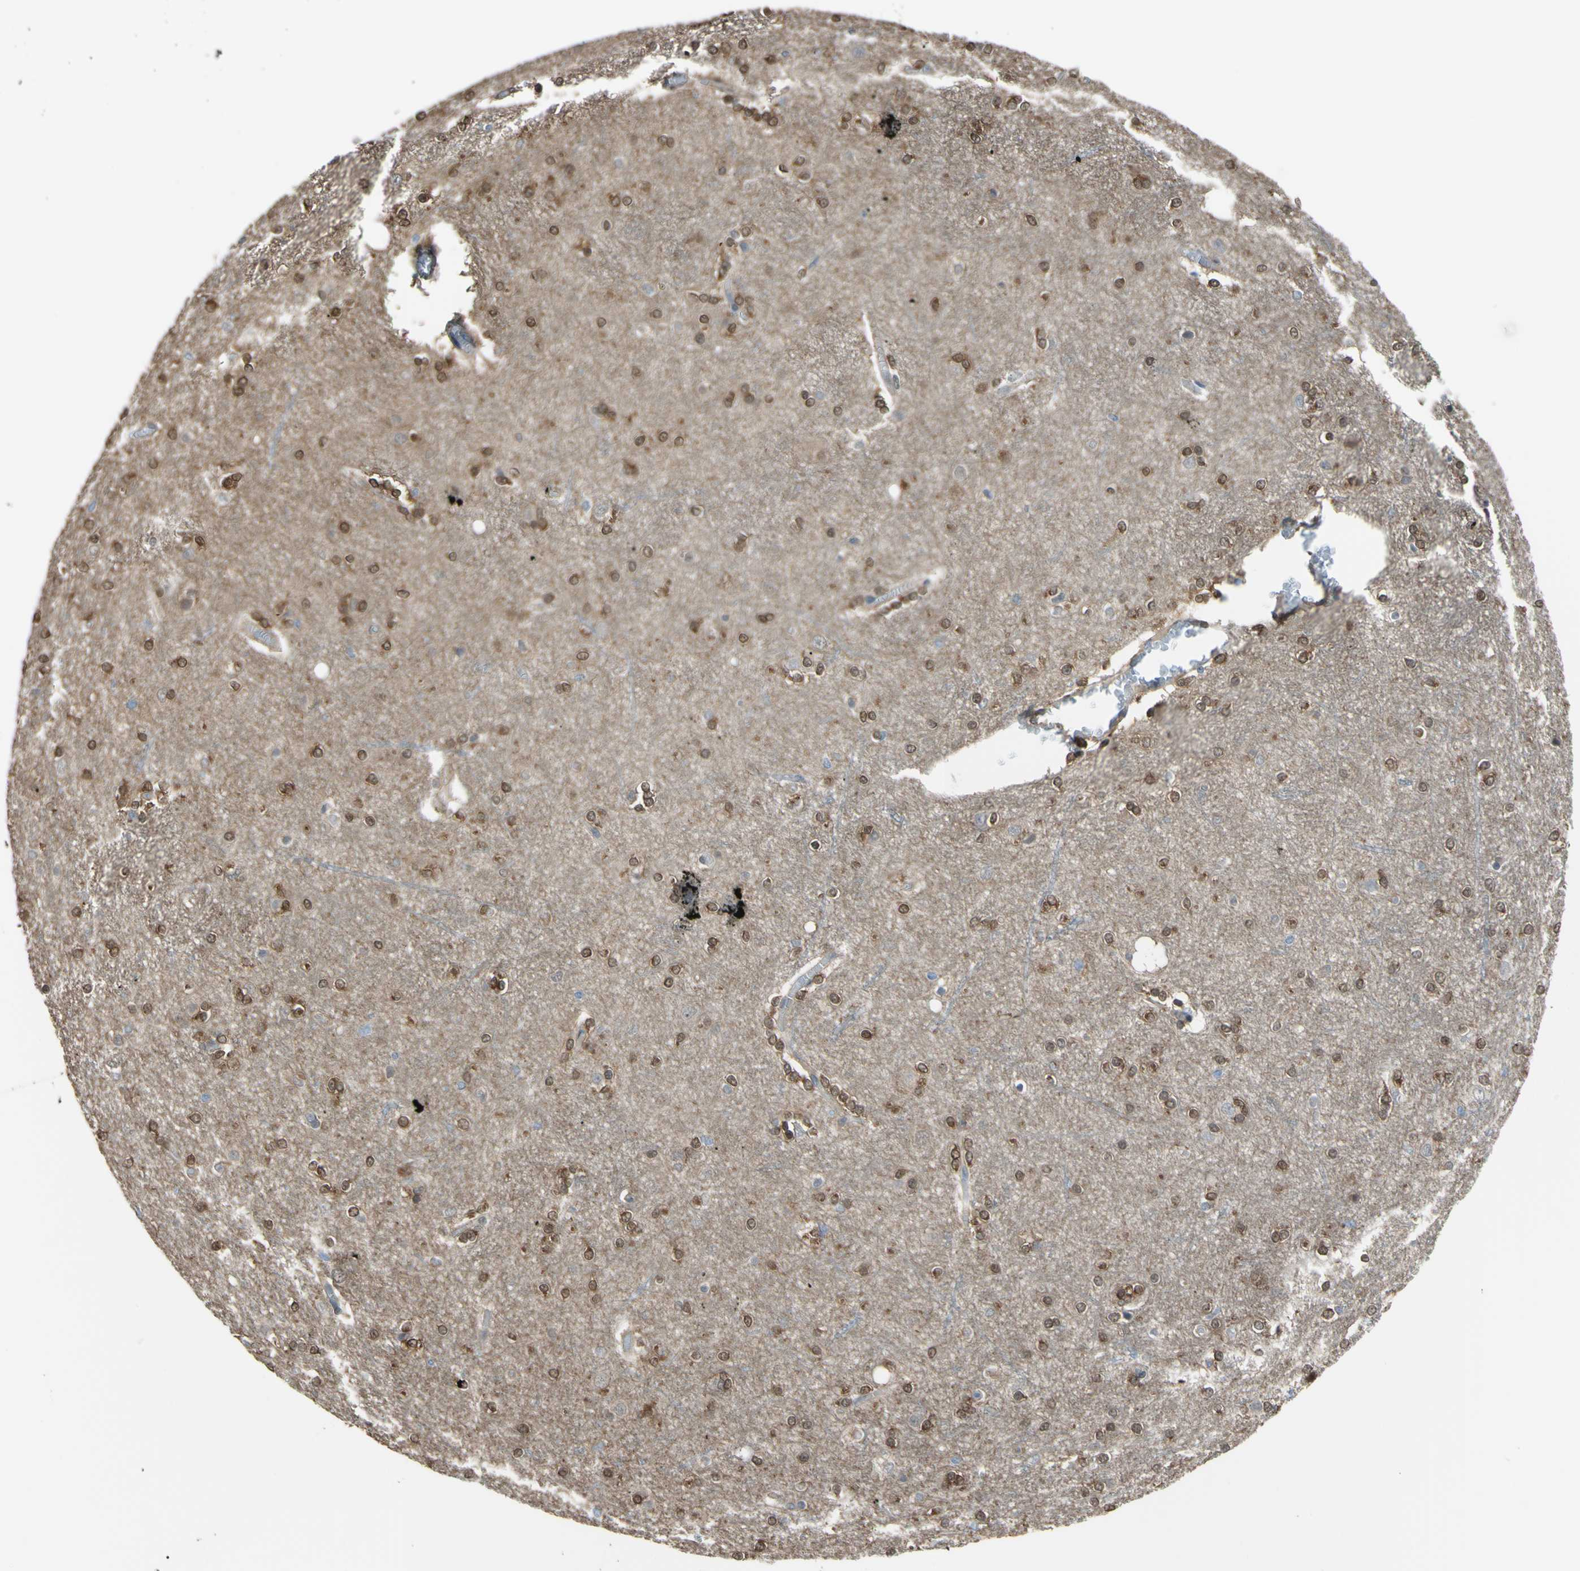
{"staining": {"intensity": "weak", "quantity": "<25%", "location": "cytoplasmic/membranous"}, "tissue": "cerebral cortex", "cell_type": "Endothelial cells", "image_type": "normal", "snomed": [{"axis": "morphology", "description": "Normal tissue, NOS"}, {"axis": "topography", "description": "Cerebral cortex"}], "caption": "IHC histopathology image of unremarkable cerebral cortex: cerebral cortex stained with DAB (3,3'-diaminobenzidine) exhibits no significant protein positivity in endothelial cells.", "gene": "YWHAQ", "patient": {"sex": "female", "age": 54}}